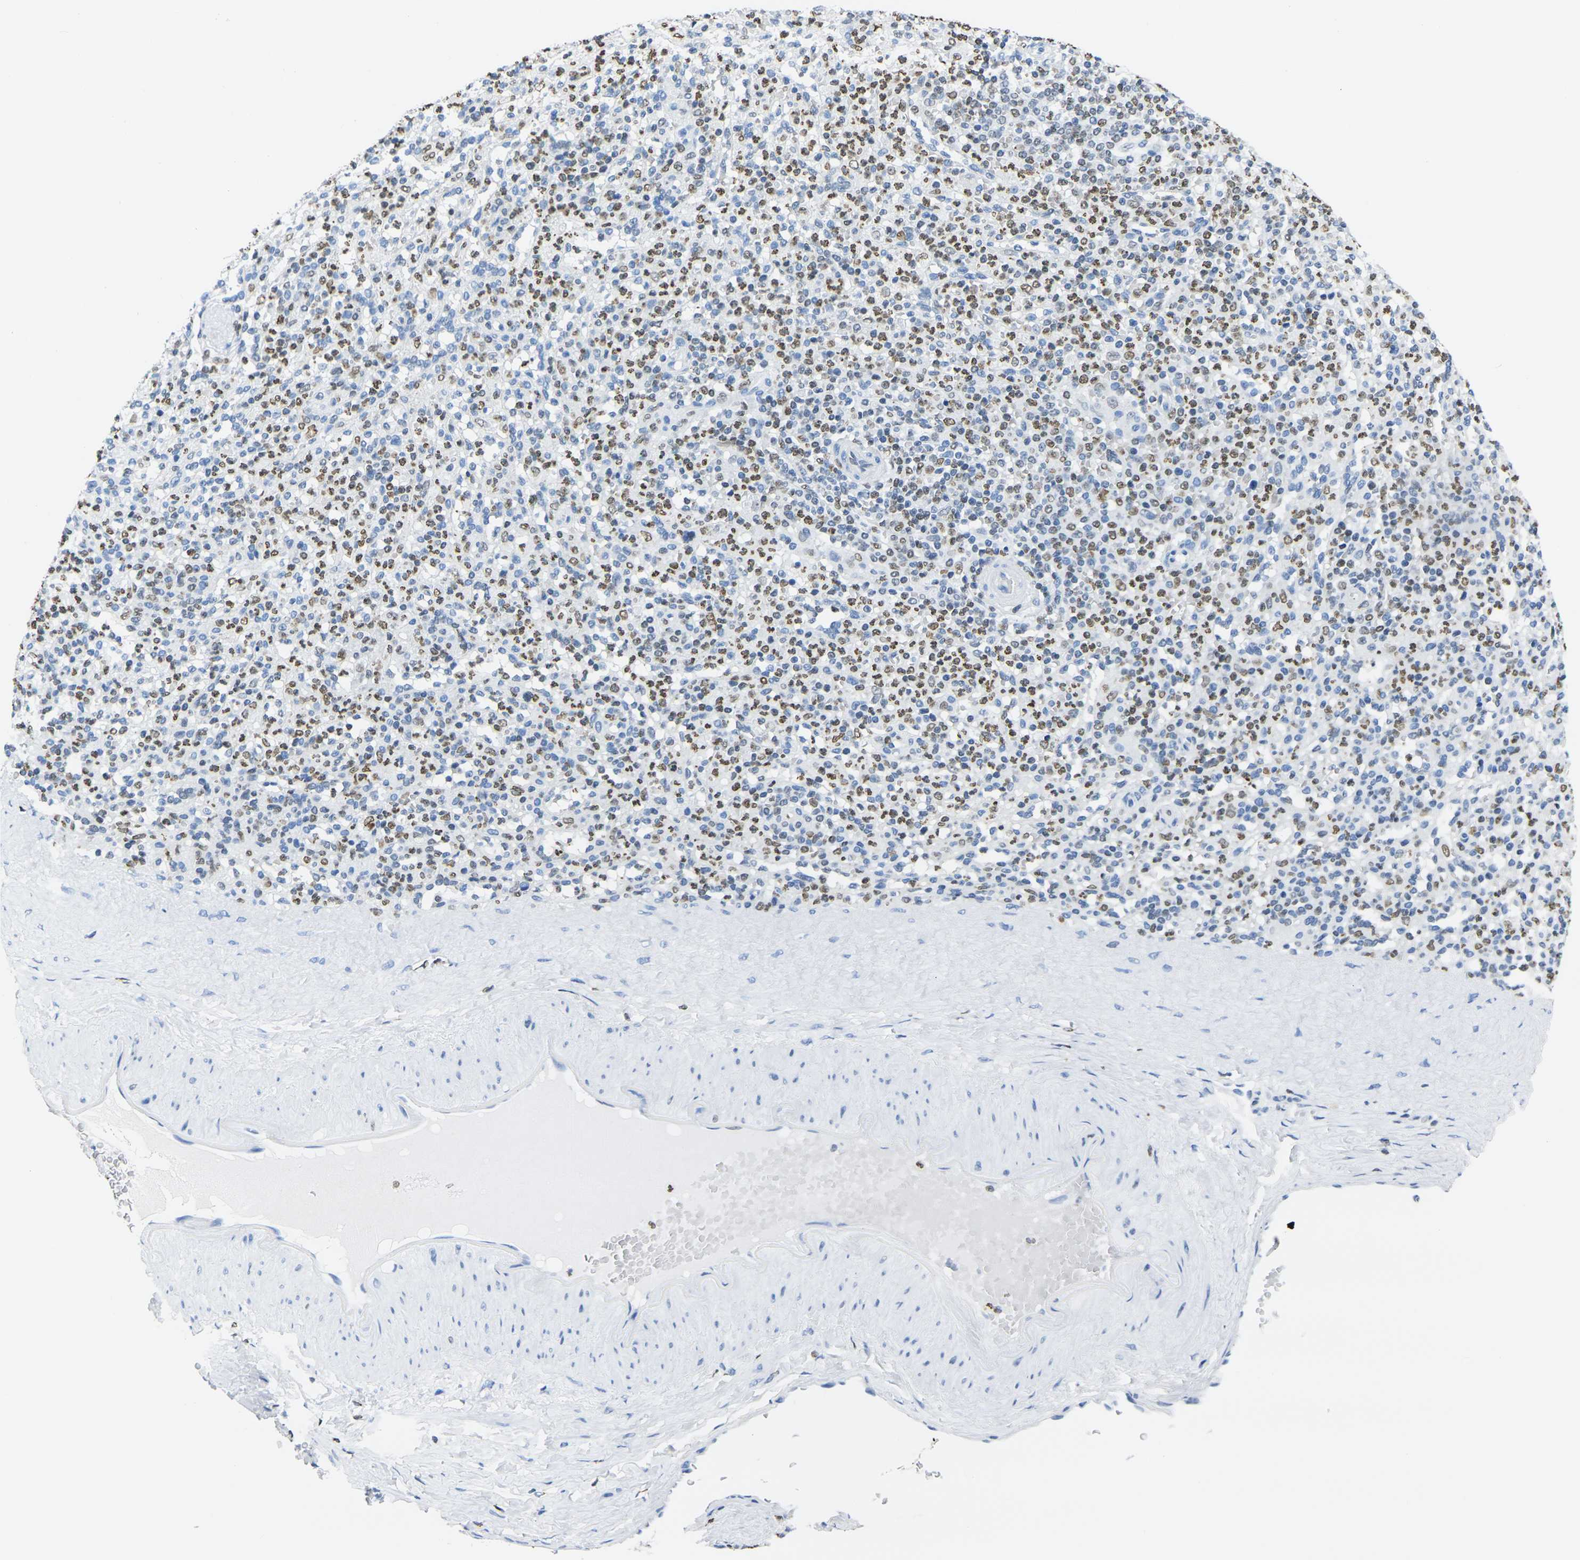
{"staining": {"intensity": "strong", "quantity": "25%-75%", "location": "nuclear"}, "tissue": "spleen", "cell_type": "Cells in red pulp", "image_type": "normal", "snomed": [{"axis": "morphology", "description": "Normal tissue, NOS"}, {"axis": "topography", "description": "Spleen"}], "caption": "Protein expression analysis of normal human spleen reveals strong nuclear positivity in about 25%-75% of cells in red pulp. Using DAB (brown) and hematoxylin (blue) stains, captured at high magnification using brightfield microscopy.", "gene": "DRAXIN", "patient": {"sex": "male", "age": 36}}